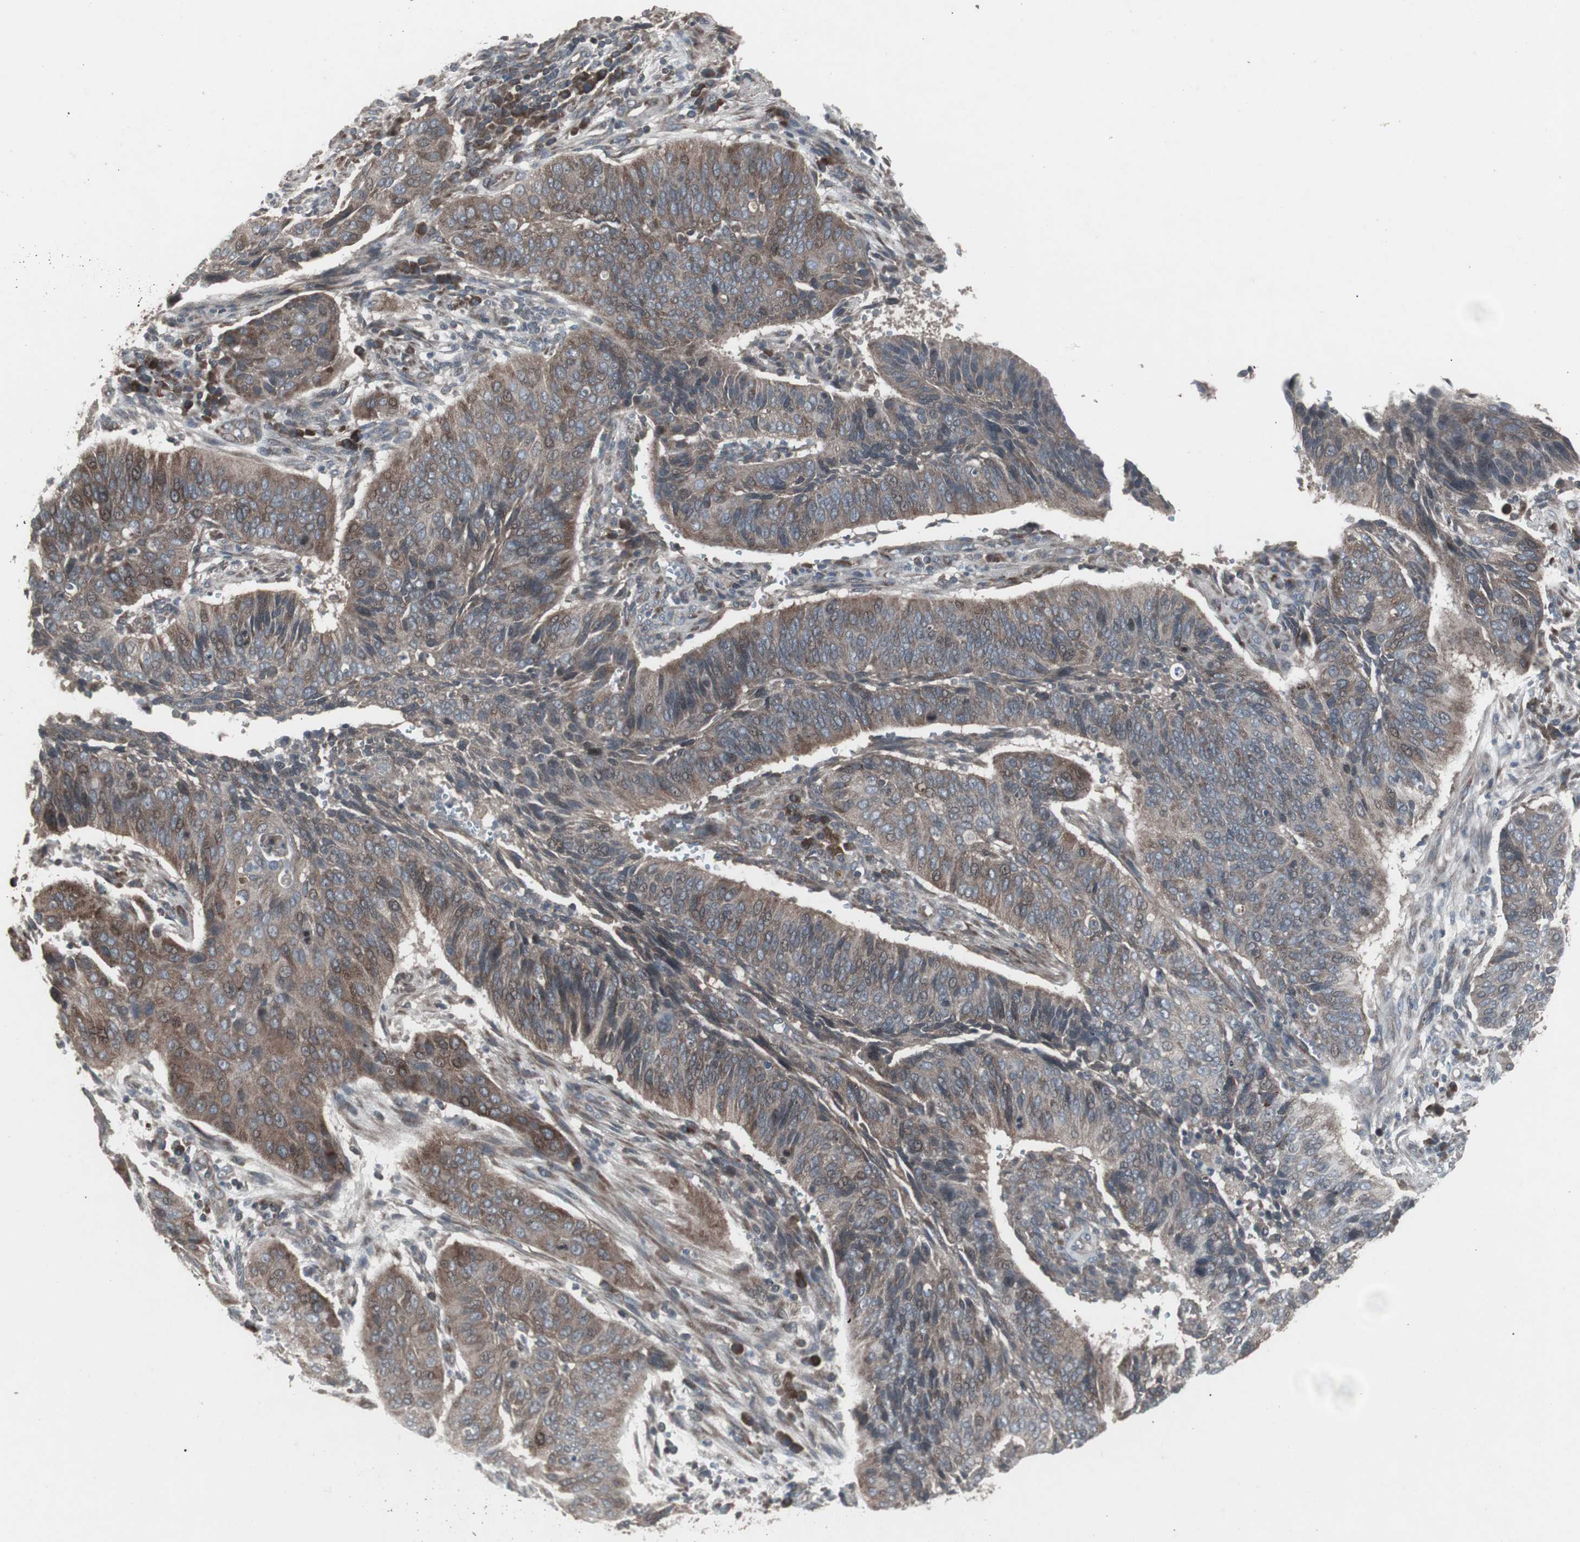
{"staining": {"intensity": "weak", "quantity": "25%-75%", "location": "cytoplasmic/membranous"}, "tissue": "cervical cancer", "cell_type": "Tumor cells", "image_type": "cancer", "snomed": [{"axis": "morphology", "description": "Squamous cell carcinoma, NOS"}, {"axis": "topography", "description": "Cervix"}], "caption": "Immunohistochemistry of human cervical cancer (squamous cell carcinoma) demonstrates low levels of weak cytoplasmic/membranous staining in approximately 25%-75% of tumor cells.", "gene": "SSTR2", "patient": {"sex": "female", "age": 39}}